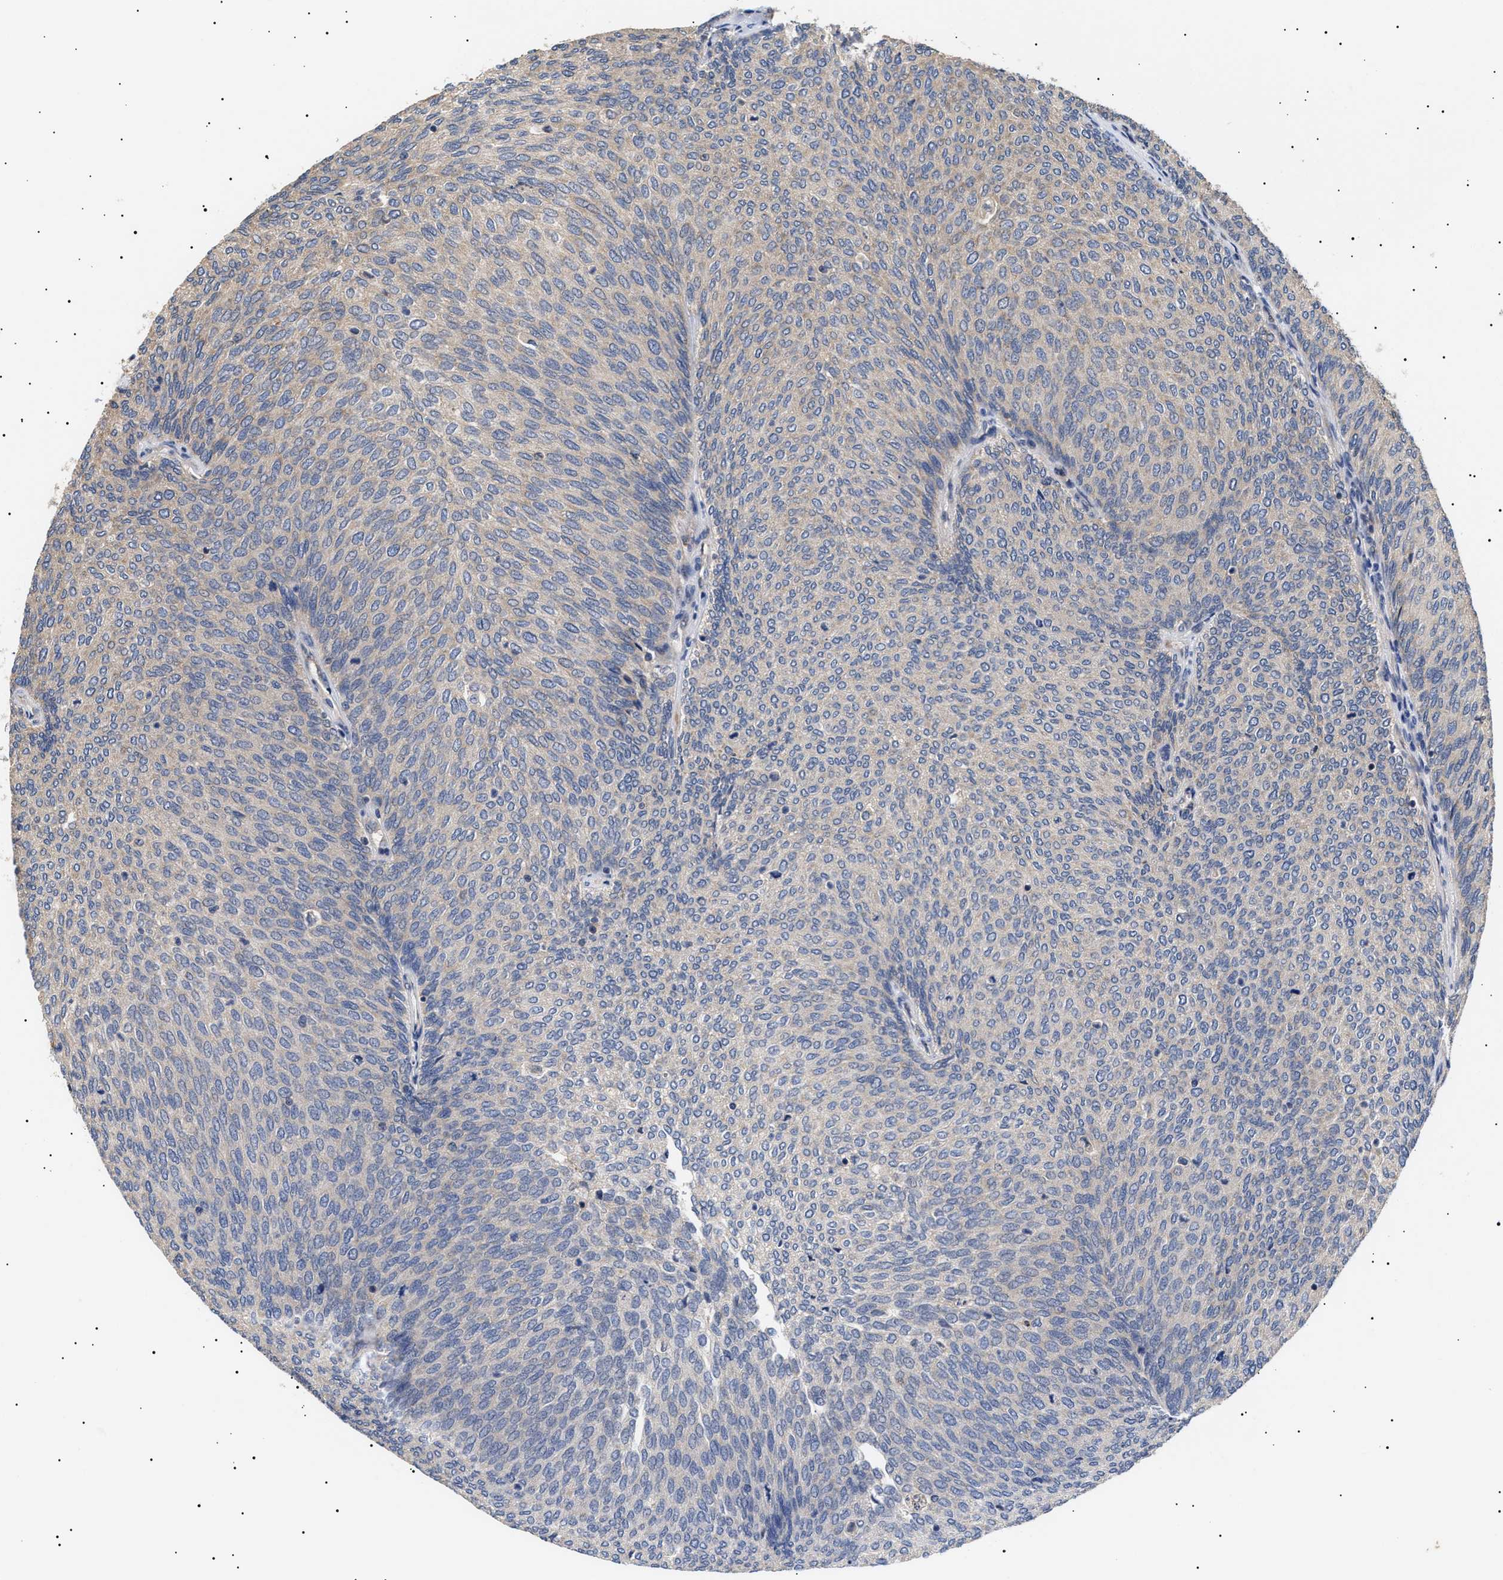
{"staining": {"intensity": "weak", "quantity": "25%-75%", "location": "cytoplasmic/membranous"}, "tissue": "urothelial cancer", "cell_type": "Tumor cells", "image_type": "cancer", "snomed": [{"axis": "morphology", "description": "Urothelial carcinoma, Low grade"}, {"axis": "topography", "description": "Urinary bladder"}], "caption": "A histopathology image of human urothelial cancer stained for a protein shows weak cytoplasmic/membranous brown staining in tumor cells.", "gene": "KRBA1", "patient": {"sex": "female", "age": 79}}